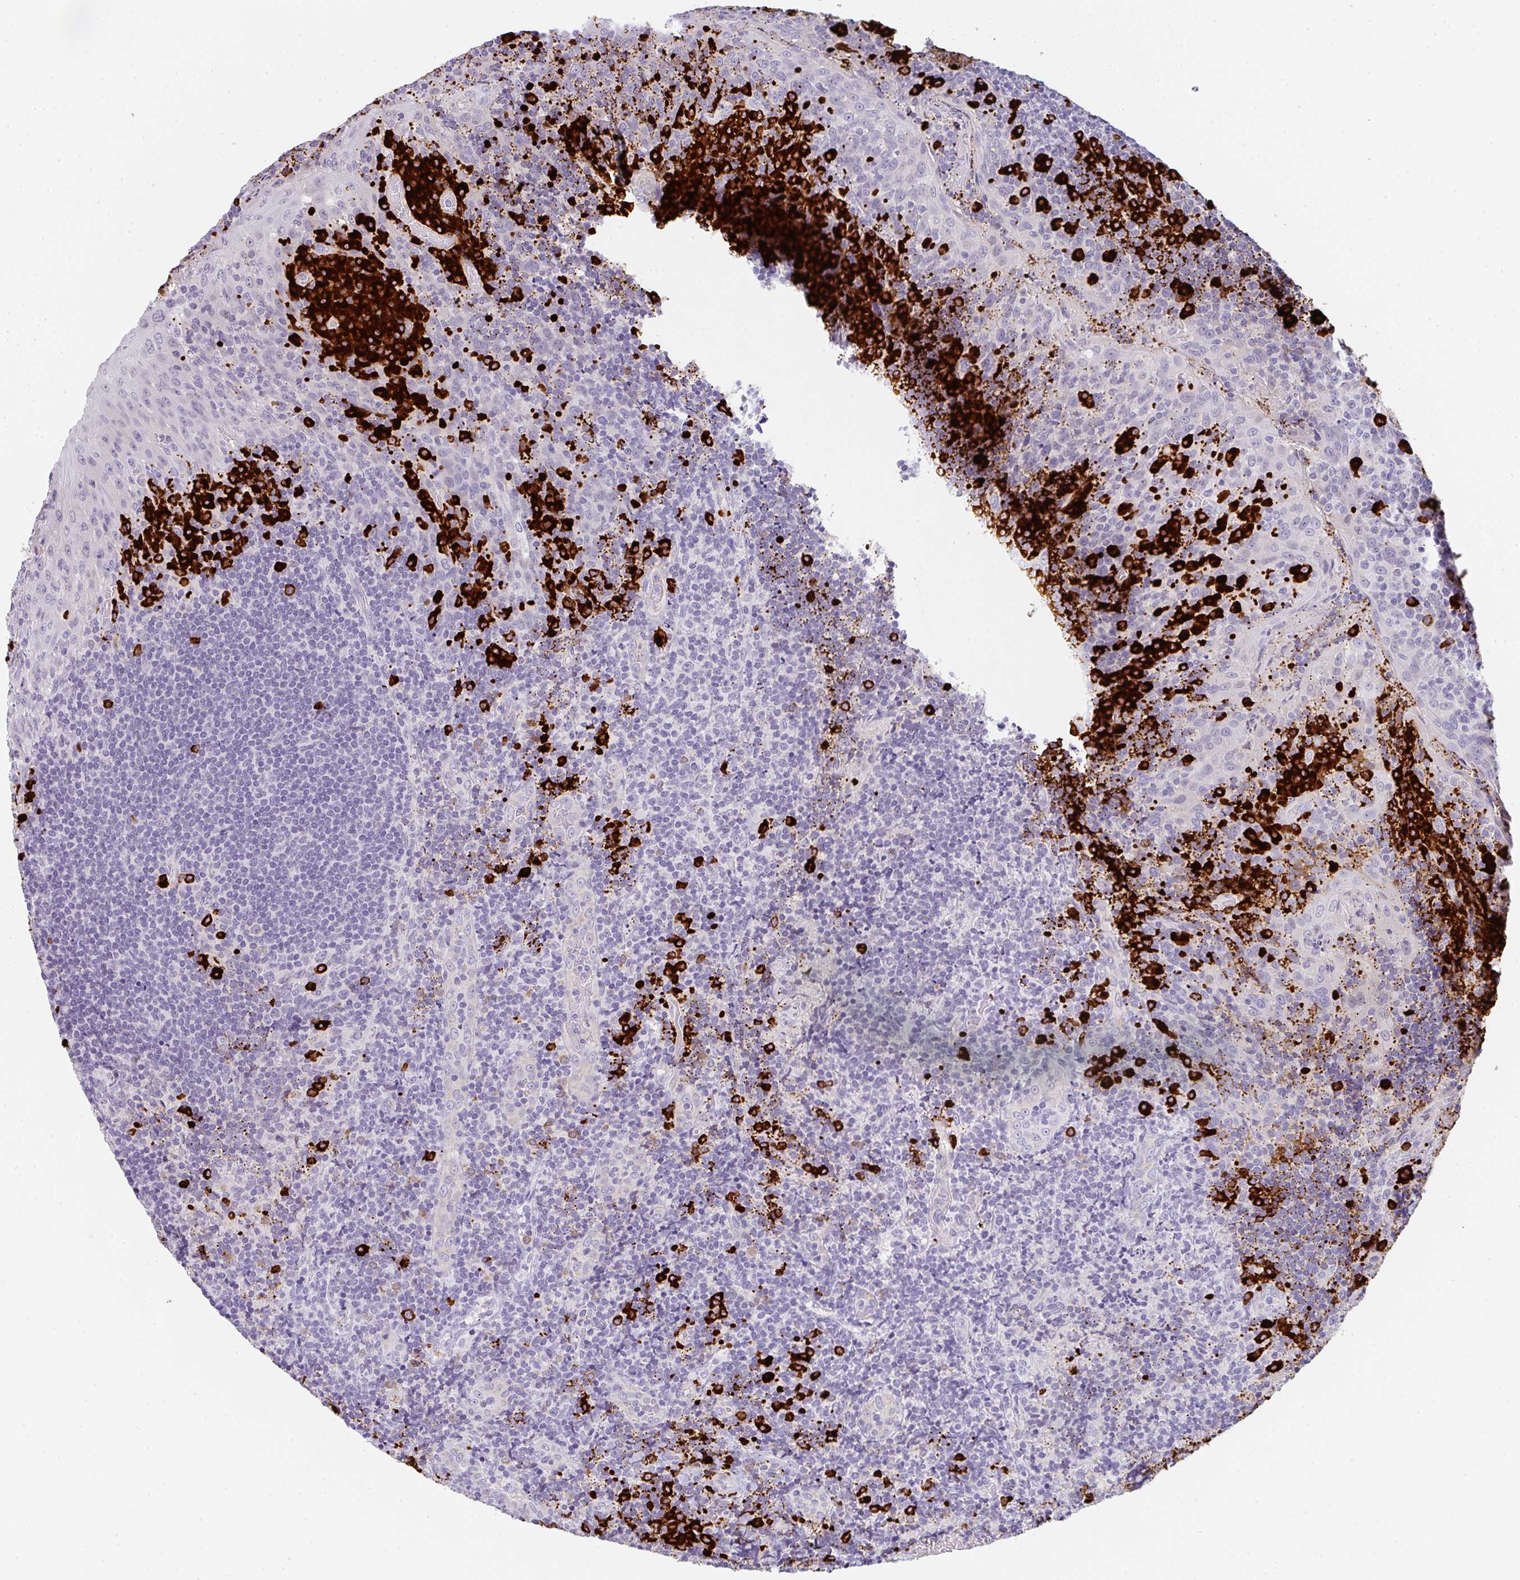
{"staining": {"intensity": "strong", "quantity": "<25%", "location": "cytoplasmic/membranous"}, "tissue": "tonsil", "cell_type": "Germinal center cells", "image_type": "normal", "snomed": [{"axis": "morphology", "description": "Normal tissue, NOS"}, {"axis": "topography", "description": "Tonsil"}], "caption": "Benign tonsil demonstrates strong cytoplasmic/membranous expression in about <25% of germinal center cells, visualized by immunohistochemistry. (brown staining indicates protein expression, while blue staining denotes nuclei).", "gene": "CACNA1S", "patient": {"sex": "male", "age": 17}}